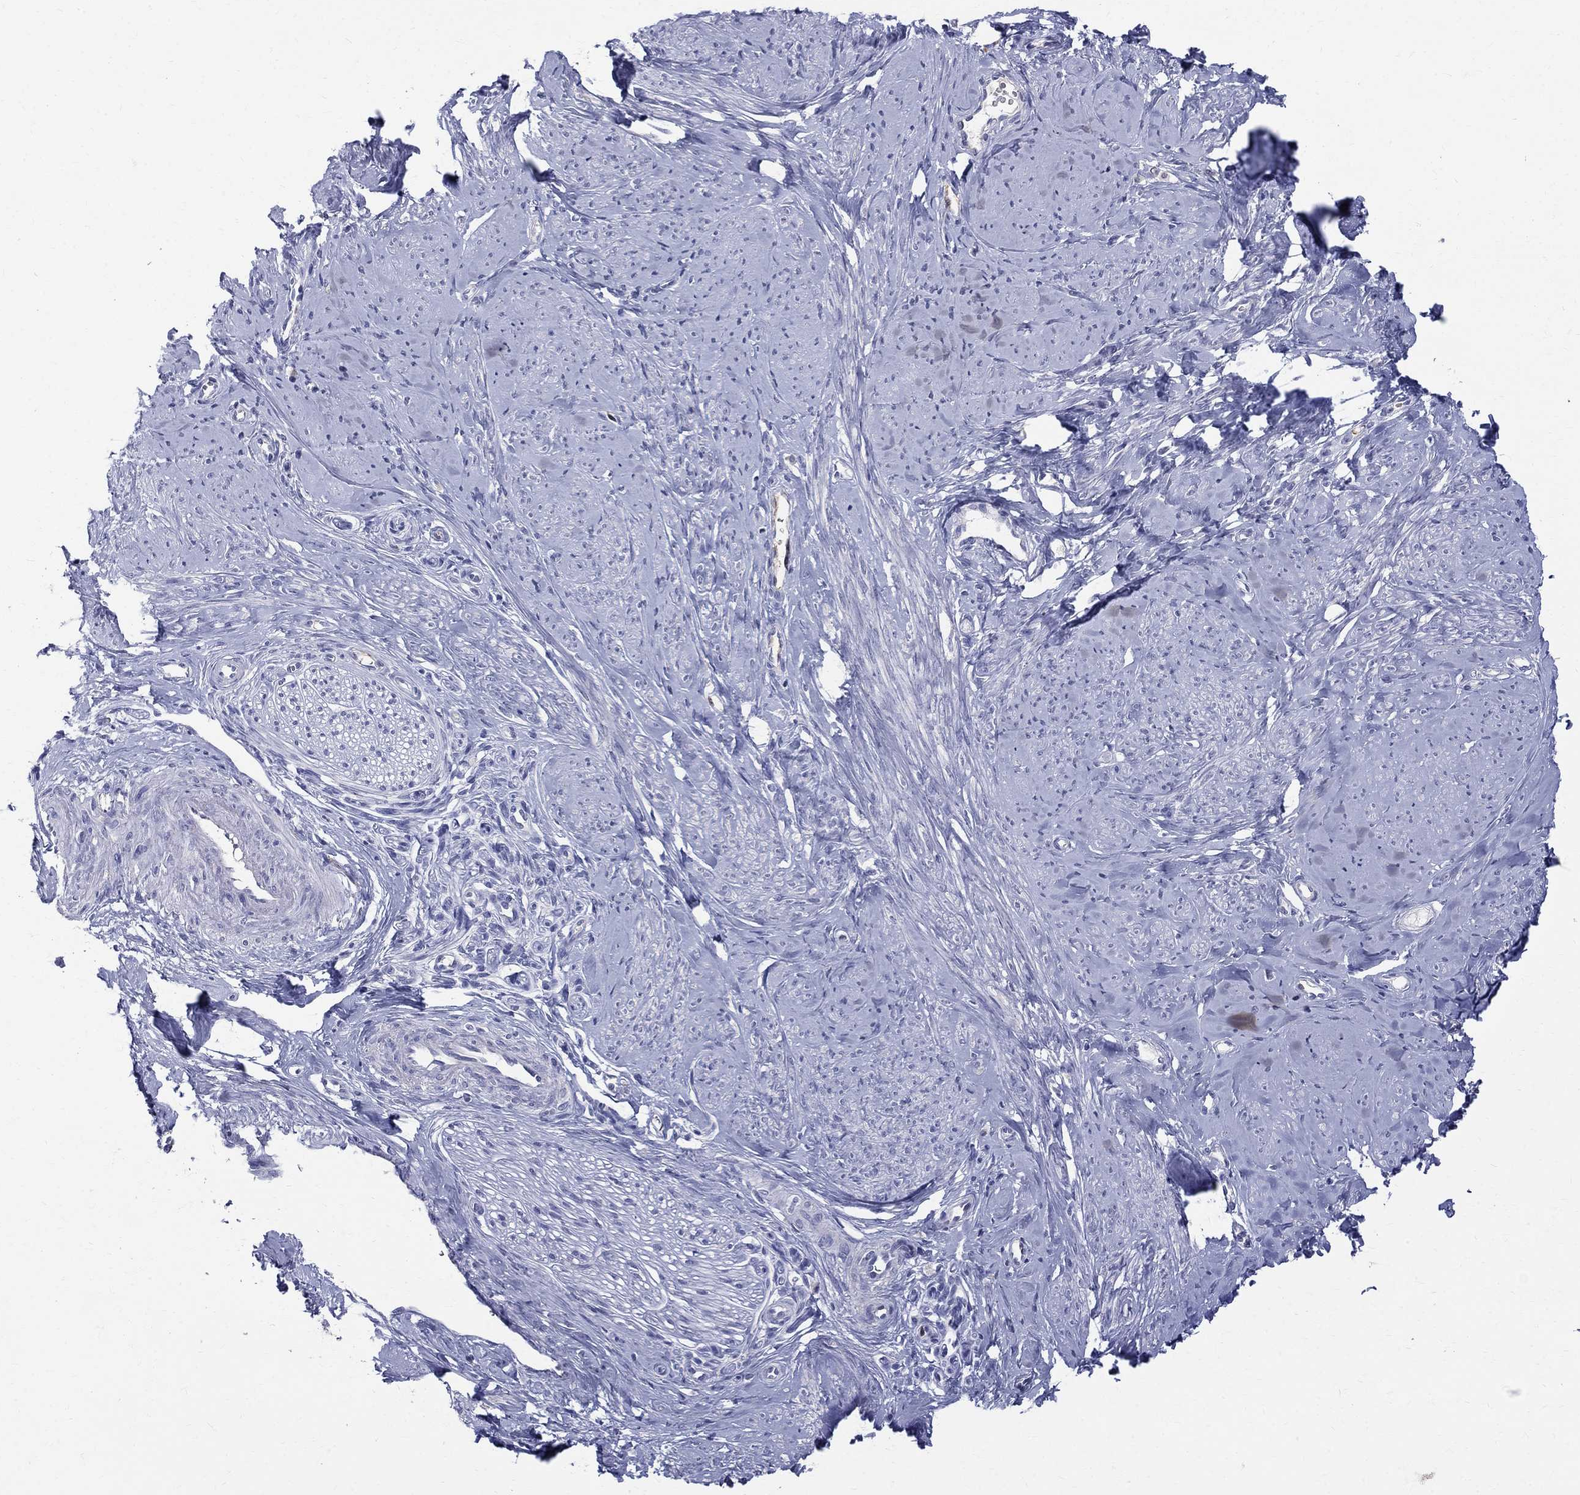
{"staining": {"intensity": "negative", "quantity": "none", "location": "none"}, "tissue": "smooth muscle", "cell_type": "Smooth muscle cells", "image_type": "normal", "snomed": [{"axis": "morphology", "description": "Normal tissue, NOS"}, {"axis": "topography", "description": "Smooth muscle"}], "caption": "The micrograph exhibits no staining of smooth muscle cells in normal smooth muscle.", "gene": "AGER", "patient": {"sex": "female", "age": 48}}